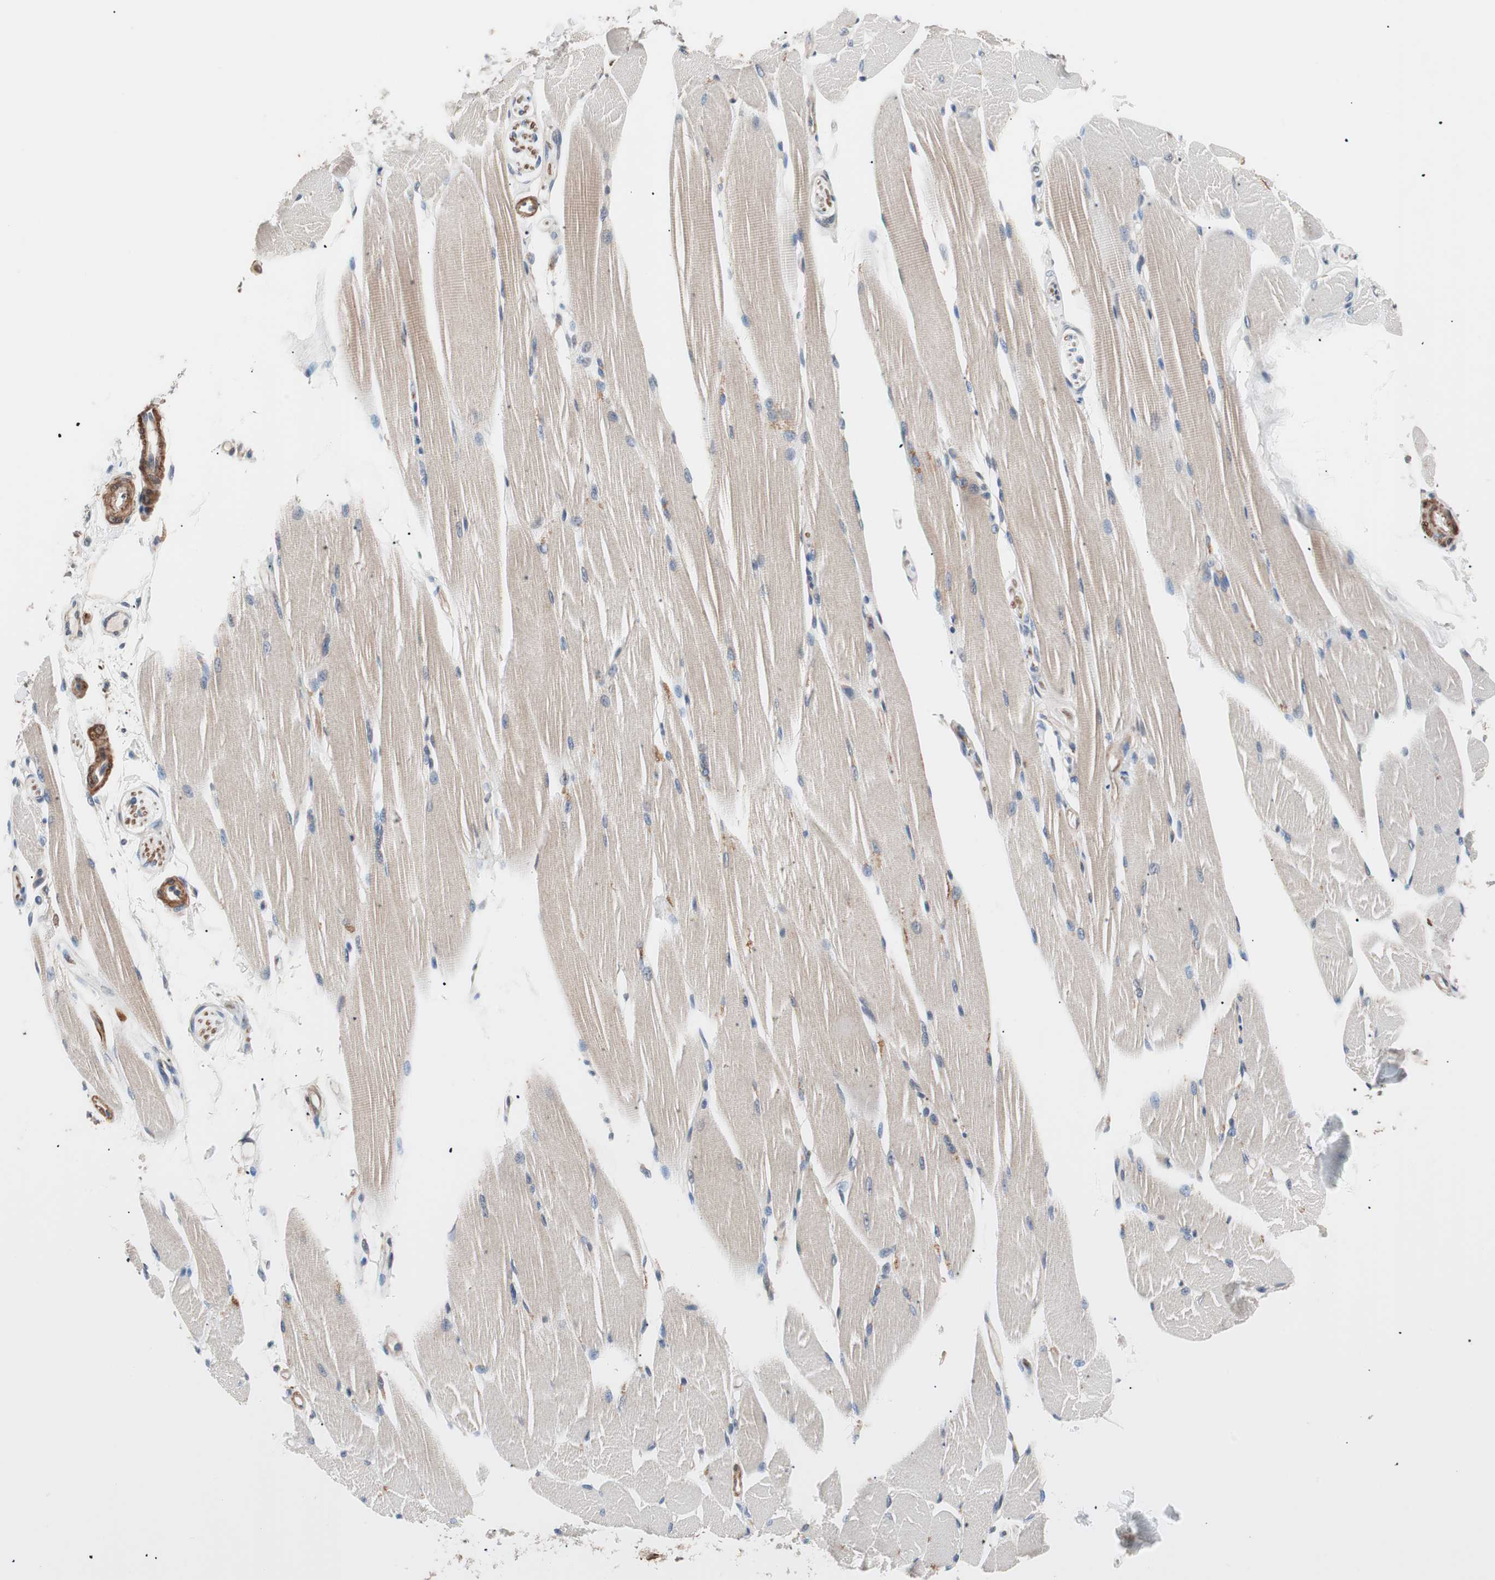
{"staining": {"intensity": "weak", "quantity": "25%-75%", "location": "cytoplasmic/membranous"}, "tissue": "skeletal muscle", "cell_type": "Myocytes", "image_type": "normal", "snomed": [{"axis": "morphology", "description": "Normal tissue, NOS"}, {"axis": "topography", "description": "Skeletal muscle"}, {"axis": "topography", "description": "Peripheral nerve tissue"}], "caption": "A low amount of weak cytoplasmic/membranous positivity is present in approximately 25%-75% of myocytes in normal skeletal muscle. Immunohistochemistry stains the protein of interest in brown and the nuclei are stained blue.", "gene": "LITAF", "patient": {"sex": "female", "age": 84}}